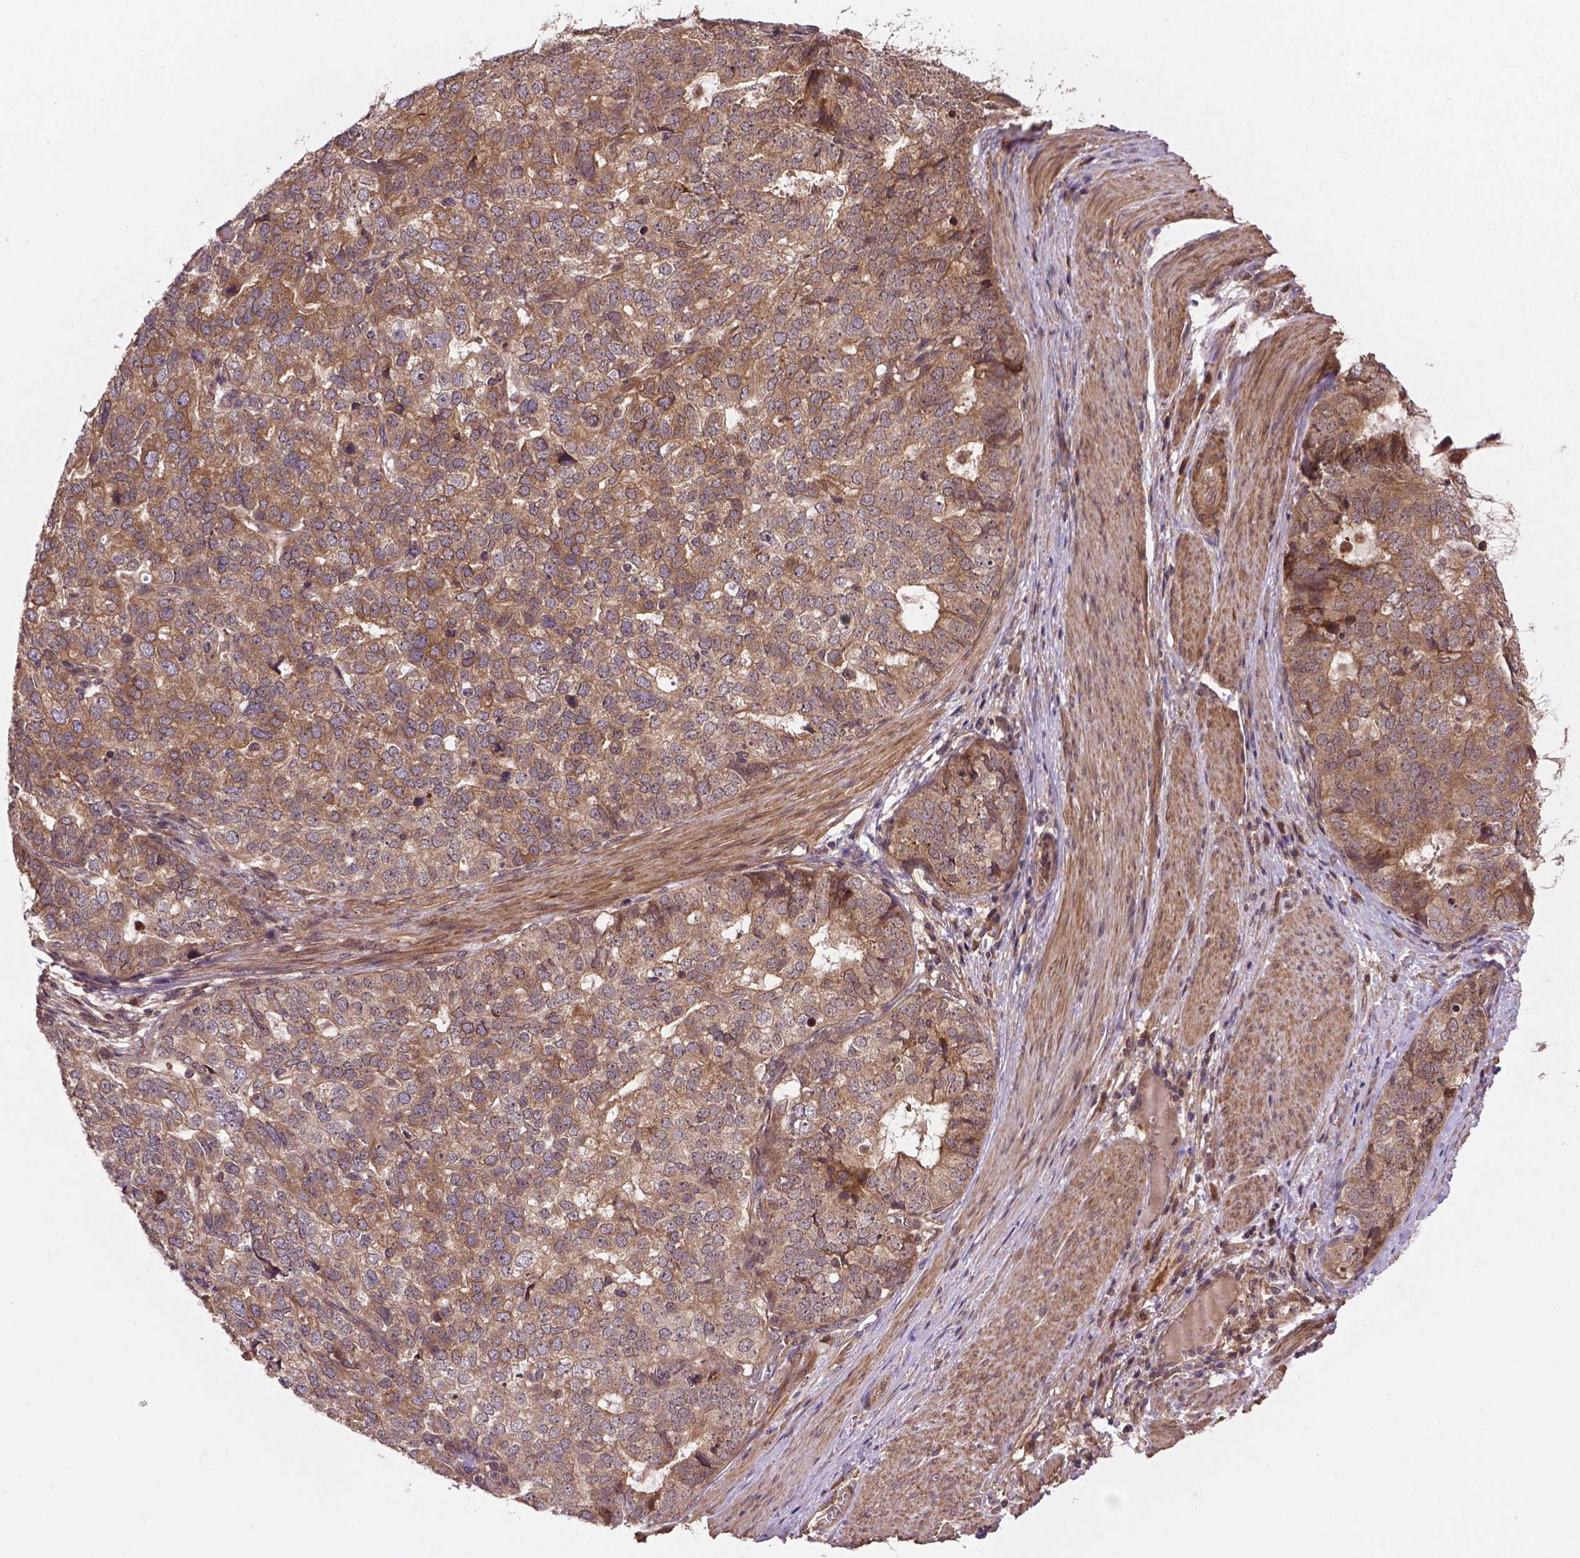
{"staining": {"intensity": "moderate", "quantity": ">75%", "location": "cytoplasmic/membranous"}, "tissue": "stomach cancer", "cell_type": "Tumor cells", "image_type": "cancer", "snomed": [{"axis": "morphology", "description": "Adenocarcinoma, NOS"}, {"axis": "topography", "description": "Stomach"}], "caption": "Immunohistochemical staining of human adenocarcinoma (stomach) demonstrates medium levels of moderate cytoplasmic/membranous protein staining in about >75% of tumor cells. Nuclei are stained in blue.", "gene": "ZNF616", "patient": {"sex": "male", "age": 69}}